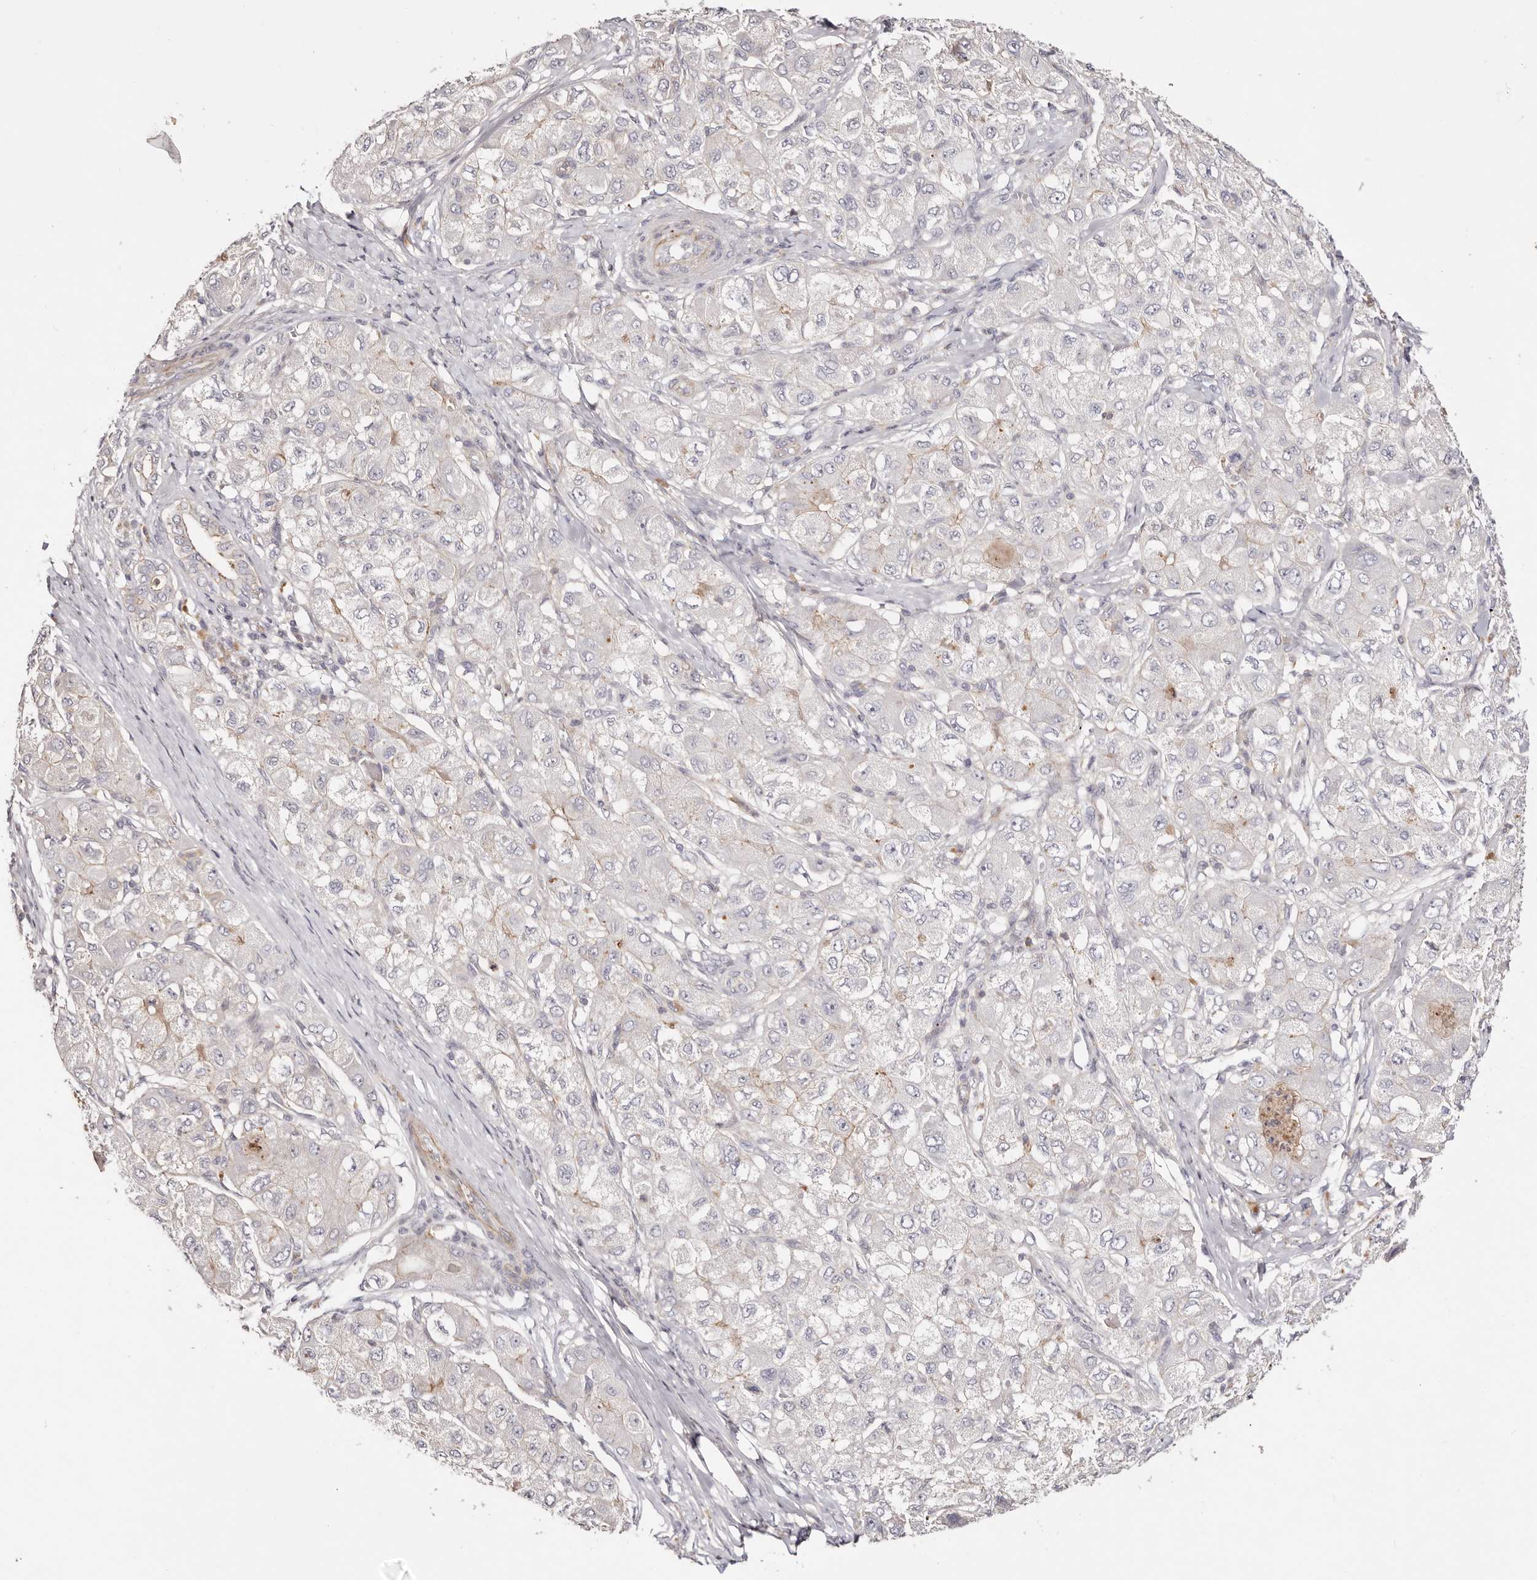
{"staining": {"intensity": "moderate", "quantity": "<25%", "location": "cytoplasmic/membranous"}, "tissue": "liver cancer", "cell_type": "Tumor cells", "image_type": "cancer", "snomed": [{"axis": "morphology", "description": "Carcinoma, Hepatocellular, NOS"}, {"axis": "topography", "description": "Liver"}], "caption": "Protein staining of liver hepatocellular carcinoma tissue reveals moderate cytoplasmic/membranous staining in approximately <25% of tumor cells.", "gene": "SLC35B2", "patient": {"sex": "male", "age": 80}}